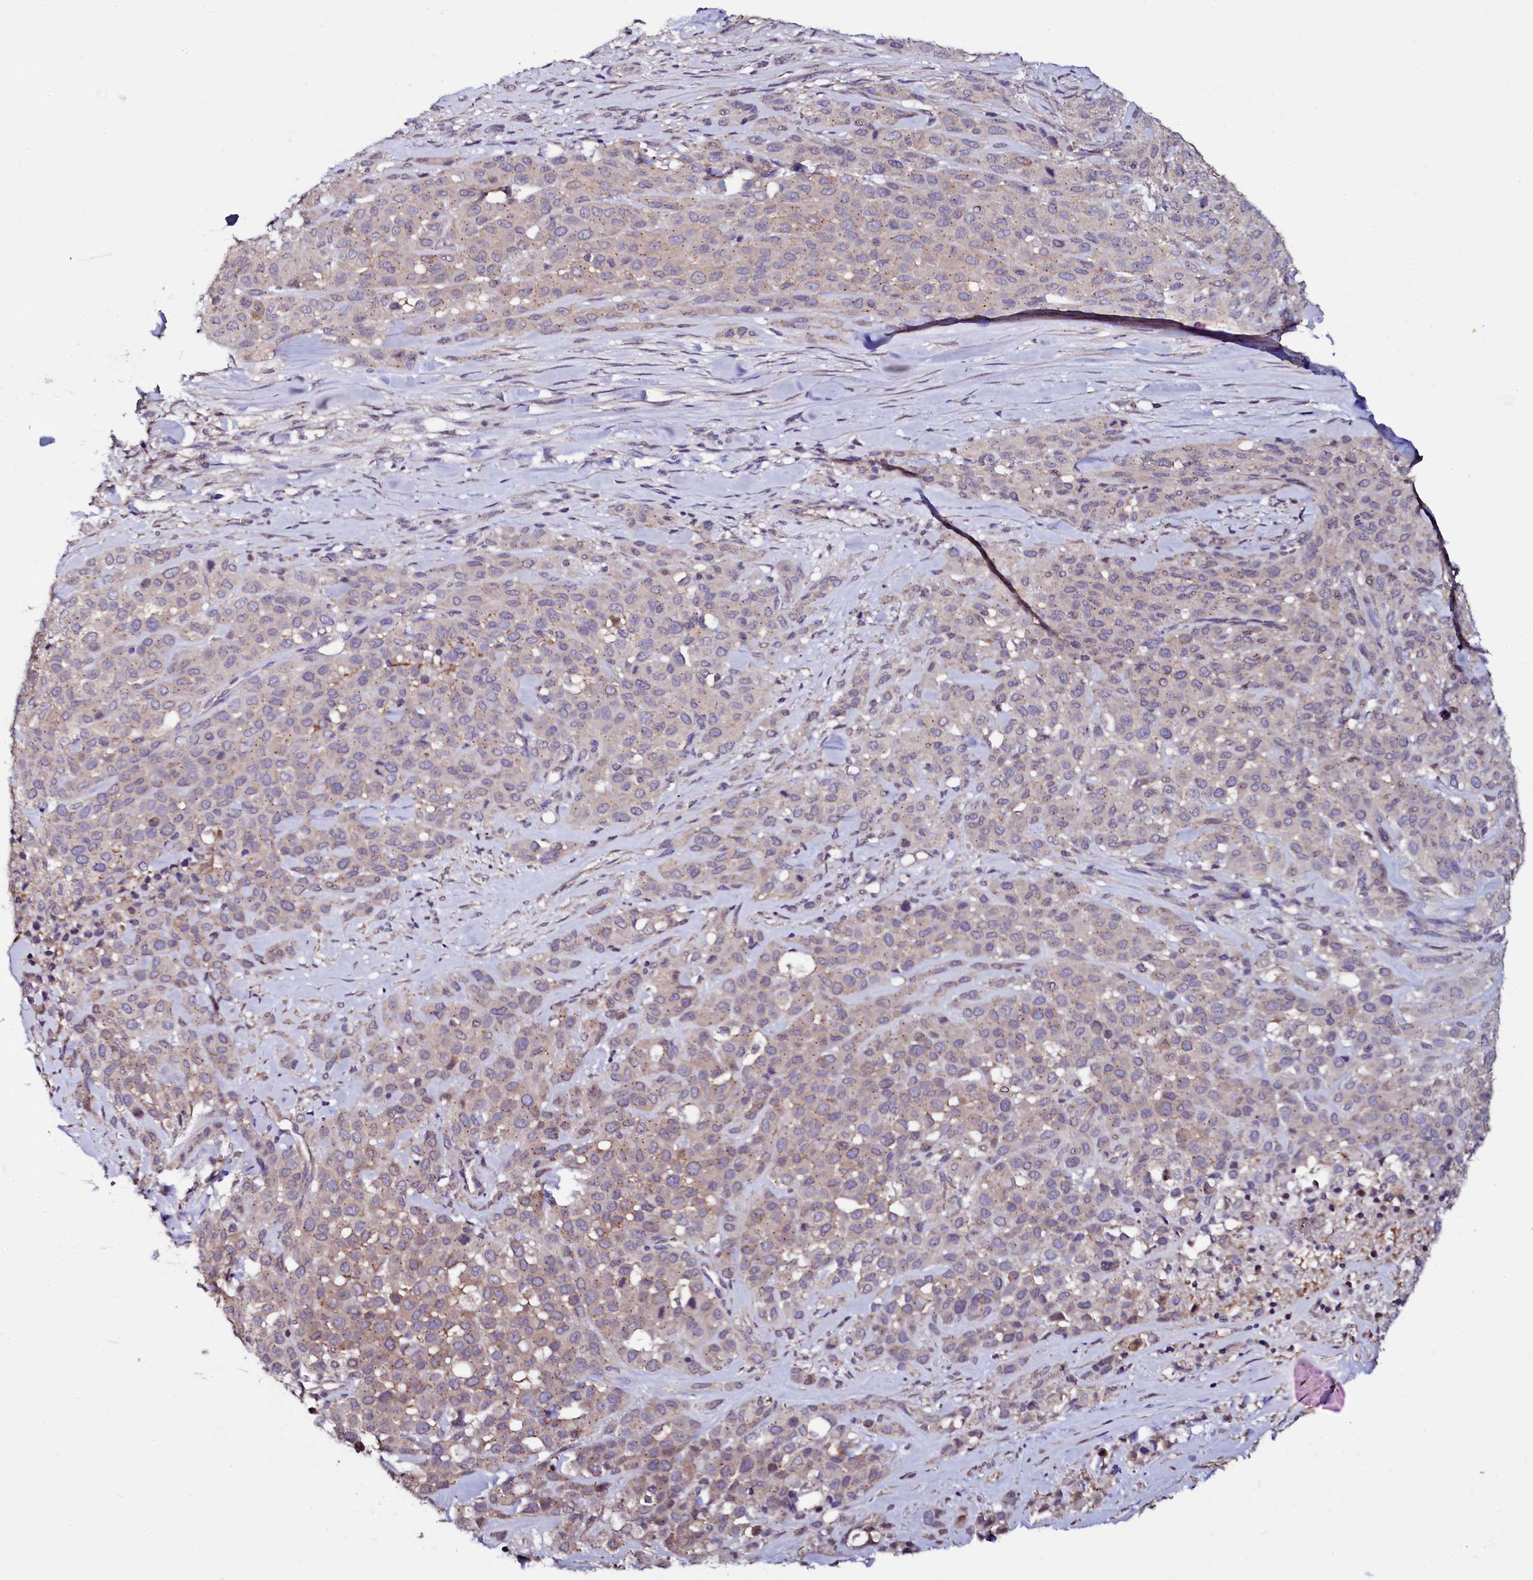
{"staining": {"intensity": "weak", "quantity": "<25%", "location": "cytoplasmic/membranous"}, "tissue": "melanoma", "cell_type": "Tumor cells", "image_type": "cancer", "snomed": [{"axis": "morphology", "description": "Malignant melanoma, Metastatic site"}, {"axis": "topography", "description": "Skin"}], "caption": "Tumor cells show no significant staining in malignant melanoma (metastatic site). (DAB (3,3'-diaminobenzidine) immunohistochemistry, high magnification).", "gene": "USPL1", "patient": {"sex": "female", "age": 81}}